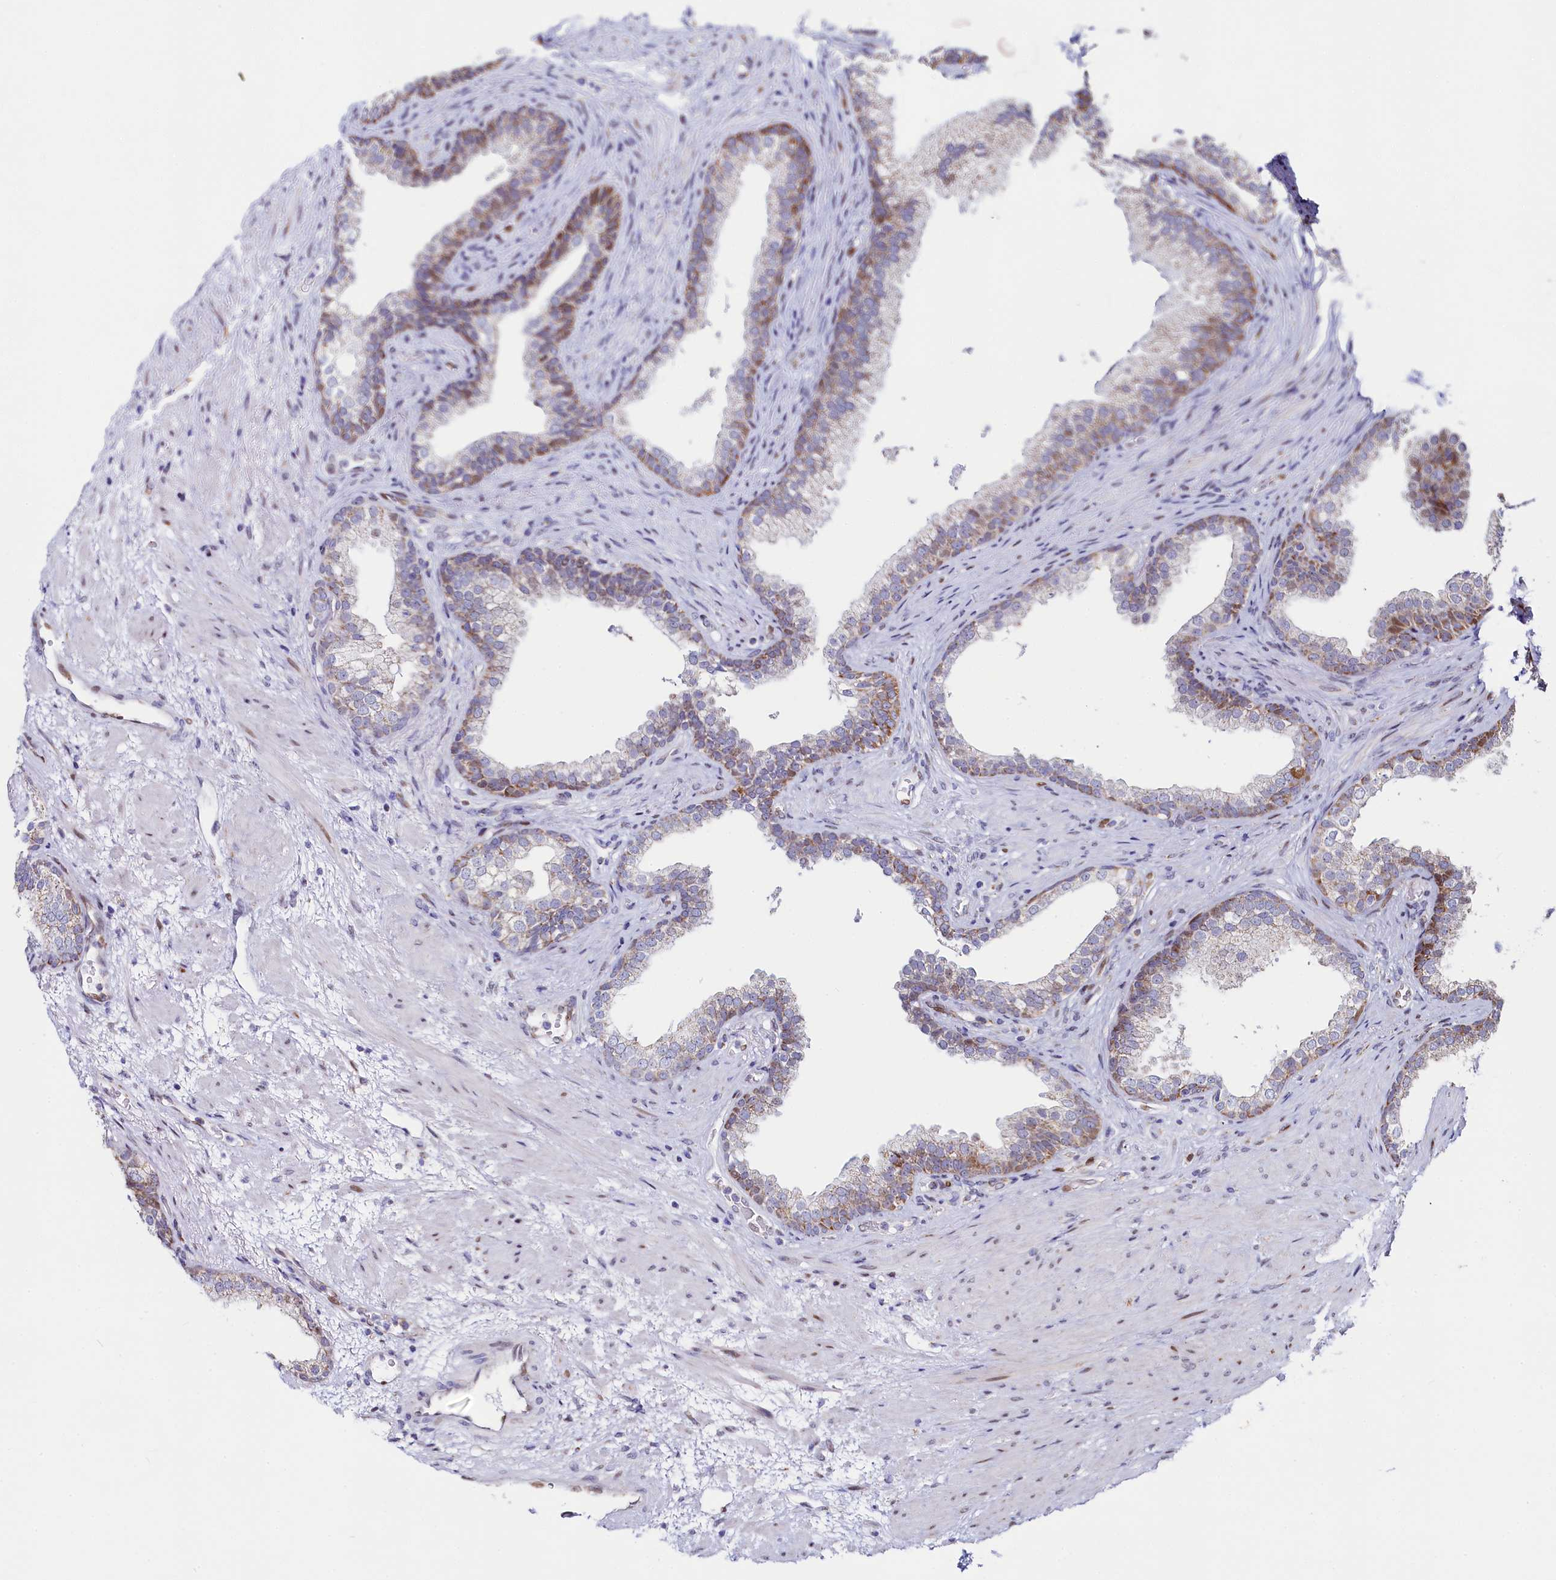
{"staining": {"intensity": "moderate", "quantity": "25%-75%", "location": "cytoplasmic/membranous"}, "tissue": "prostate", "cell_type": "Glandular cells", "image_type": "normal", "snomed": [{"axis": "morphology", "description": "Normal tissue, NOS"}, {"axis": "topography", "description": "Prostate"}], "caption": "An image of prostate stained for a protein shows moderate cytoplasmic/membranous brown staining in glandular cells.", "gene": "HDGFL3", "patient": {"sex": "male", "age": 76}}